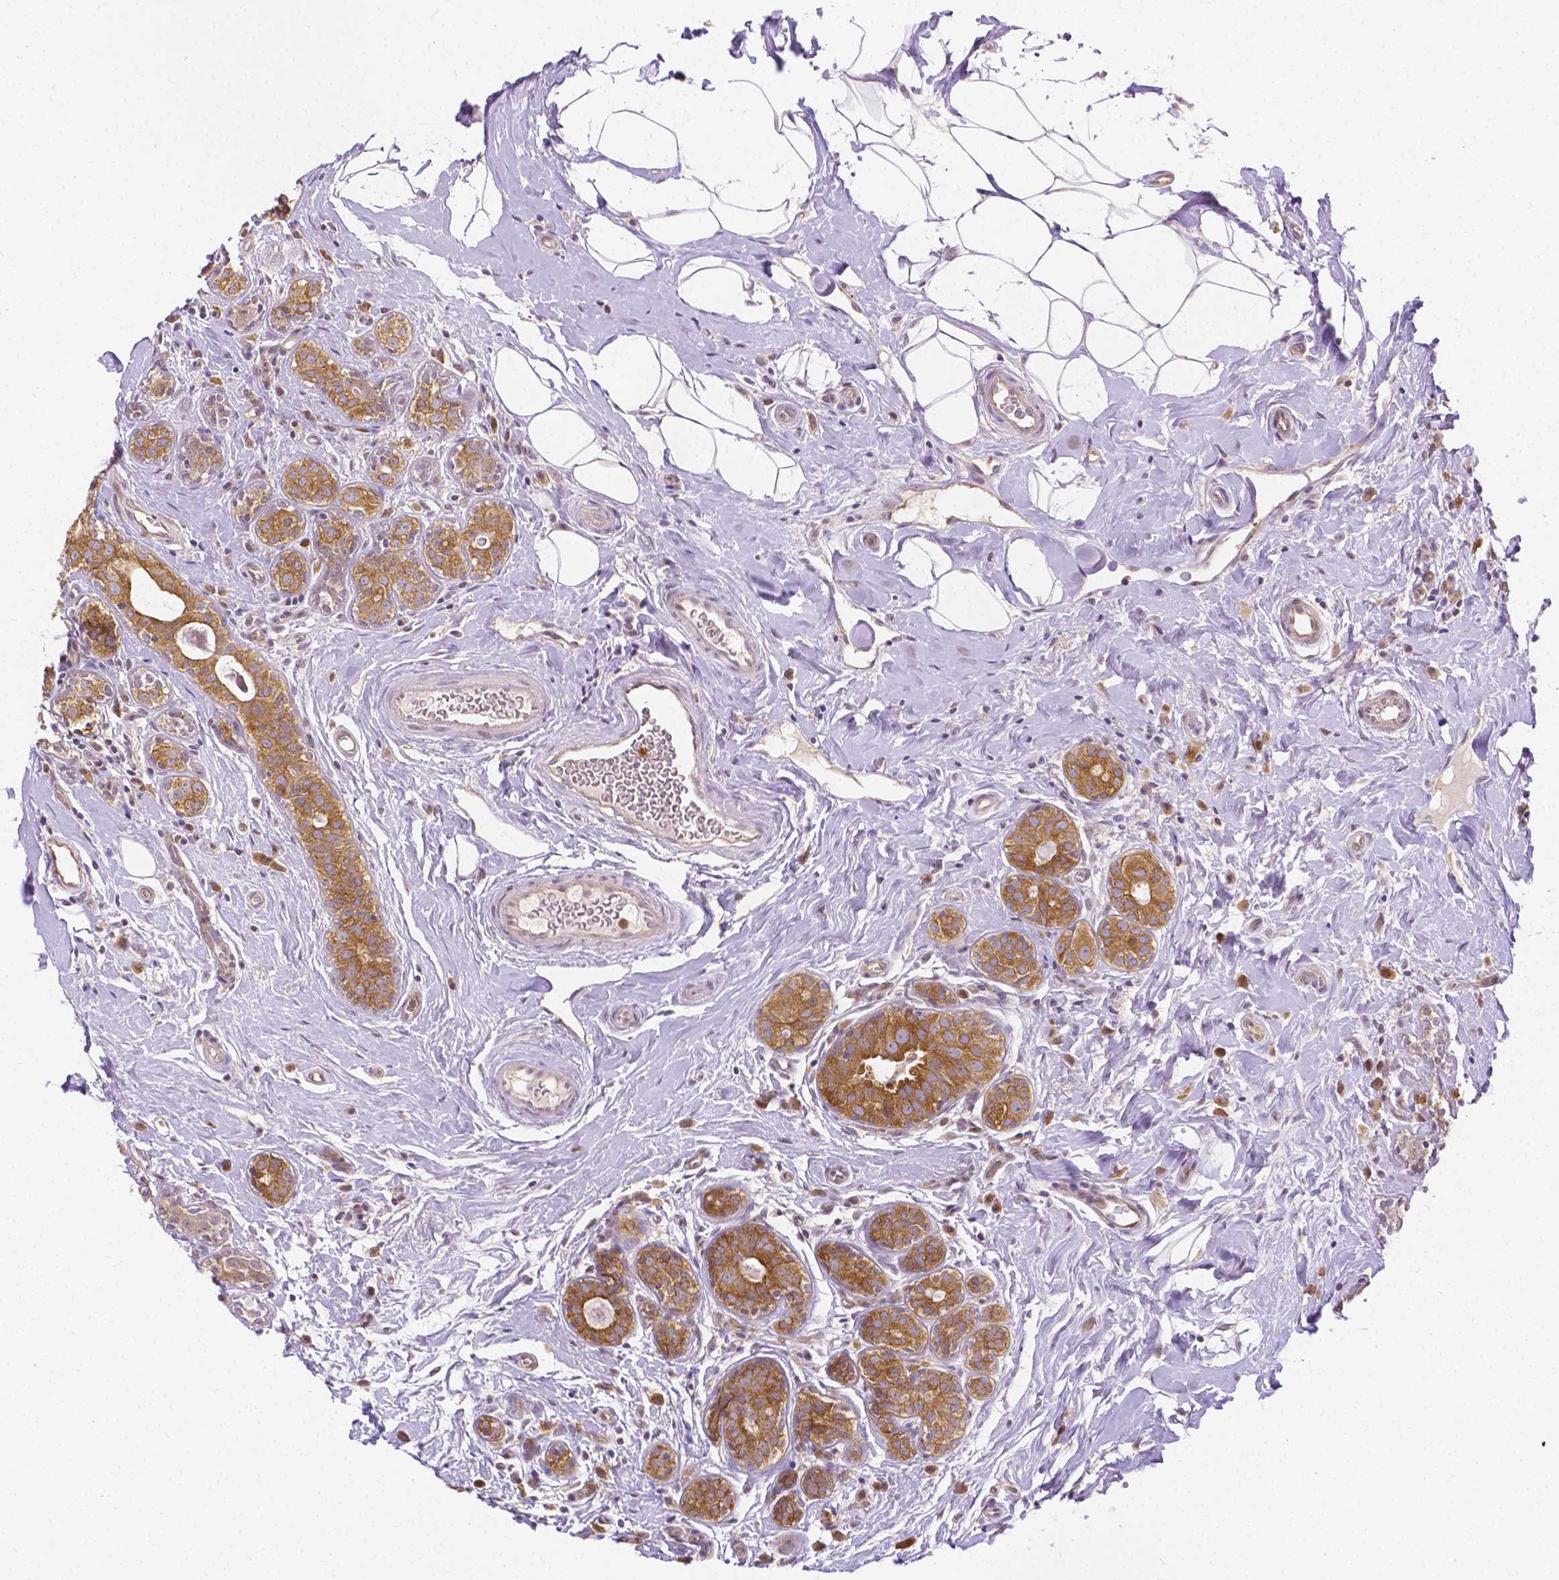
{"staining": {"intensity": "moderate", "quantity": ">75%", "location": "cytoplasmic/membranous"}, "tissue": "breast cancer", "cell_type": "Tumor cells", "image_type": "cancer", "snomed": [{"axis": "morphology", "description": "Normal tissue, NOS"}, {"axis": "morphology", "description": "Duct carcinoma"}, {"axis": "topography", "description": "Breast"}], "caption": "A photomicrograph showing moderate cytoplasmic/membranous staining in approximately >75% of tumor cells in breast cancer, as visualized by brown immunohistochemical staining.", "gene": "ZNRD2", "patient": {"sex": "female", "age": 43}}